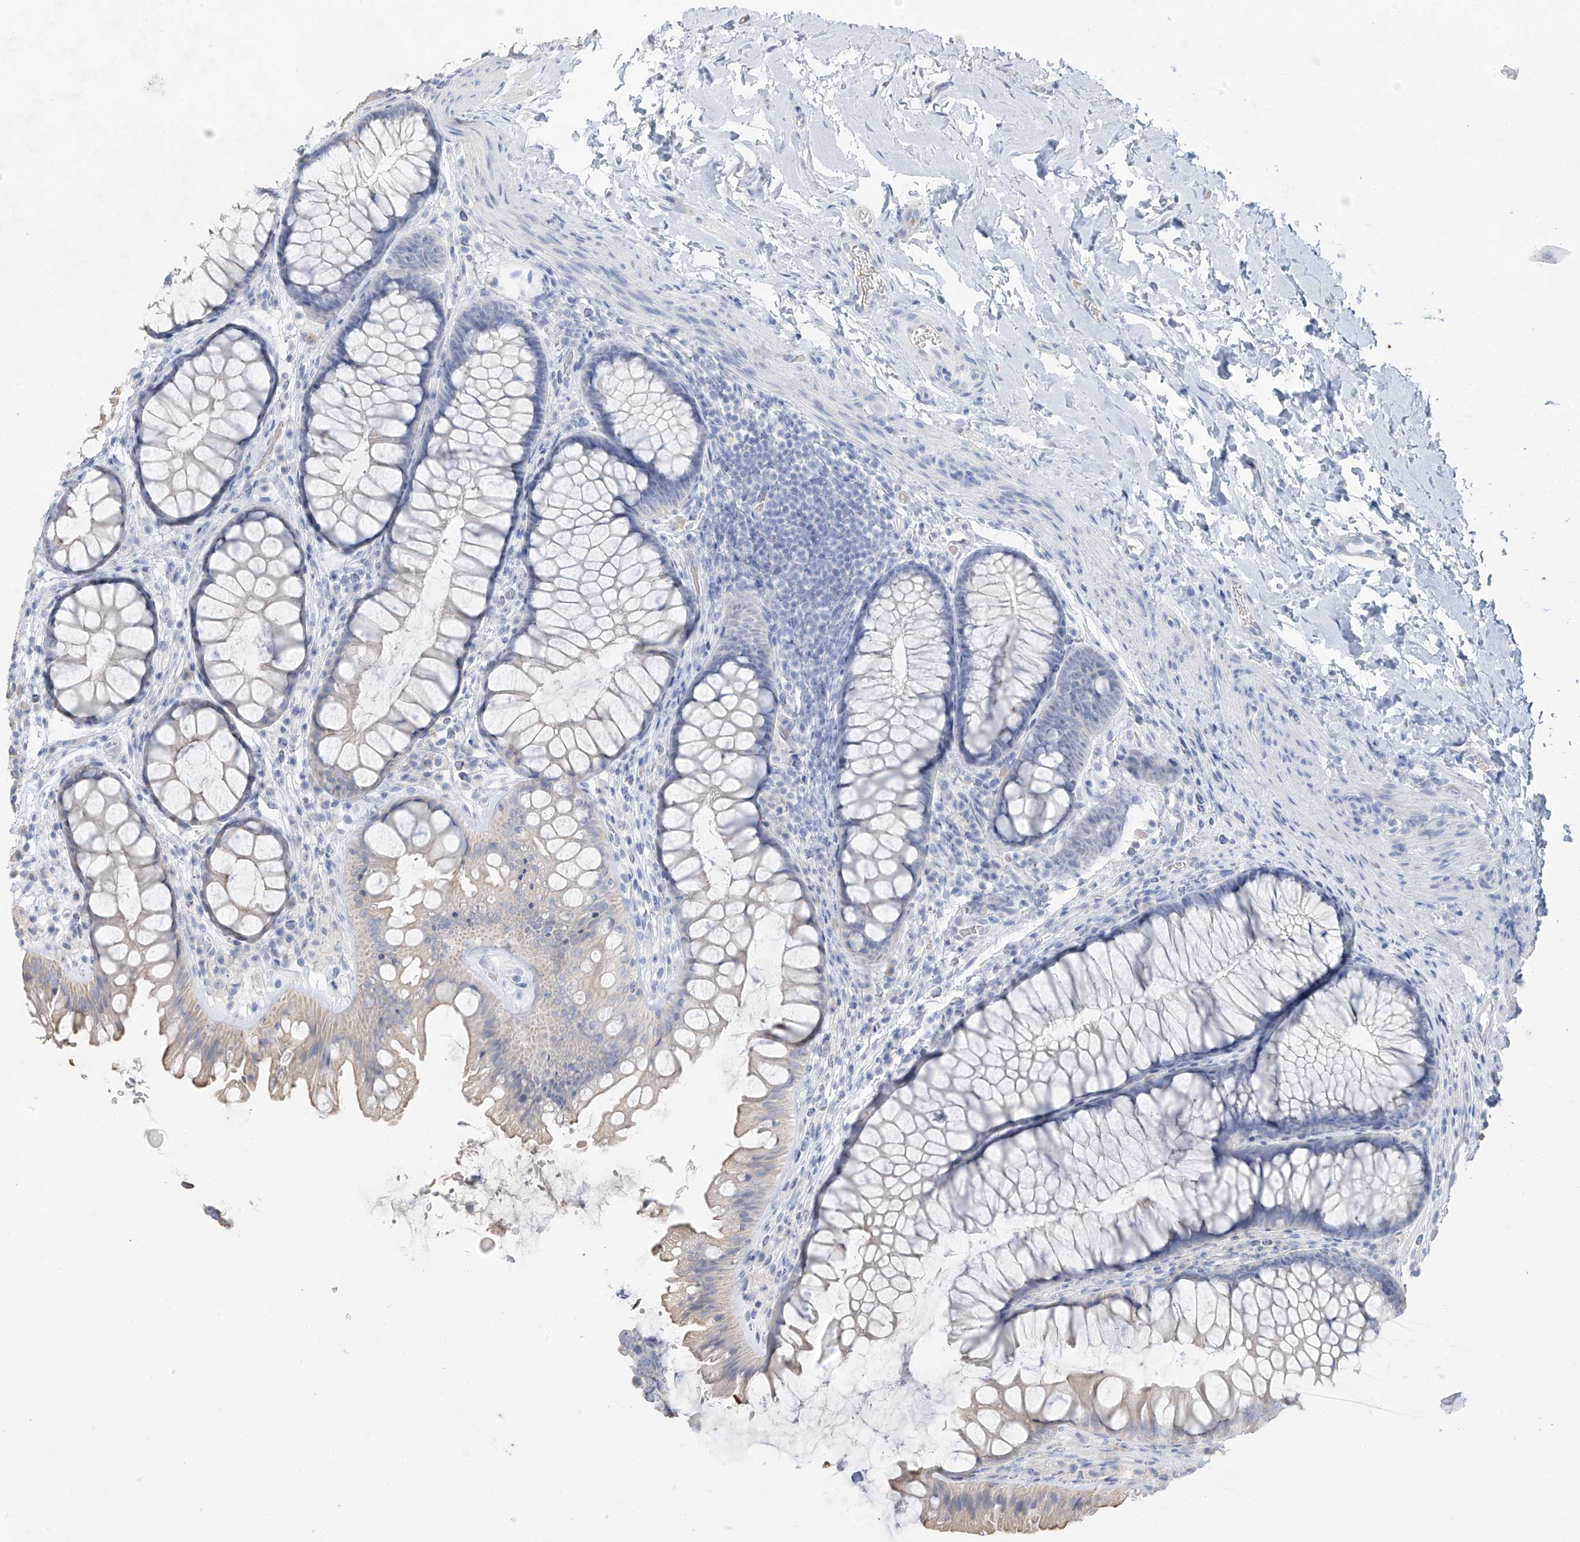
{"staining": {"intensity": "negative", "quantity": "none", "location": "none"}, "tissue": "colon", "cell_type": "Endothelial cells", "image_type": "normal", "snomed": [{"axis": "morphology", "description": "Normal tissue, NOS"}, {"axis": "topography", "description": "Colon"}], "caption": "Benign colon was stained to show a protein in brown. There is no significant positivity in endothelial cells.", "gene": "PAFAH1B3", "patient": {"sex": "female", "age": 62}}